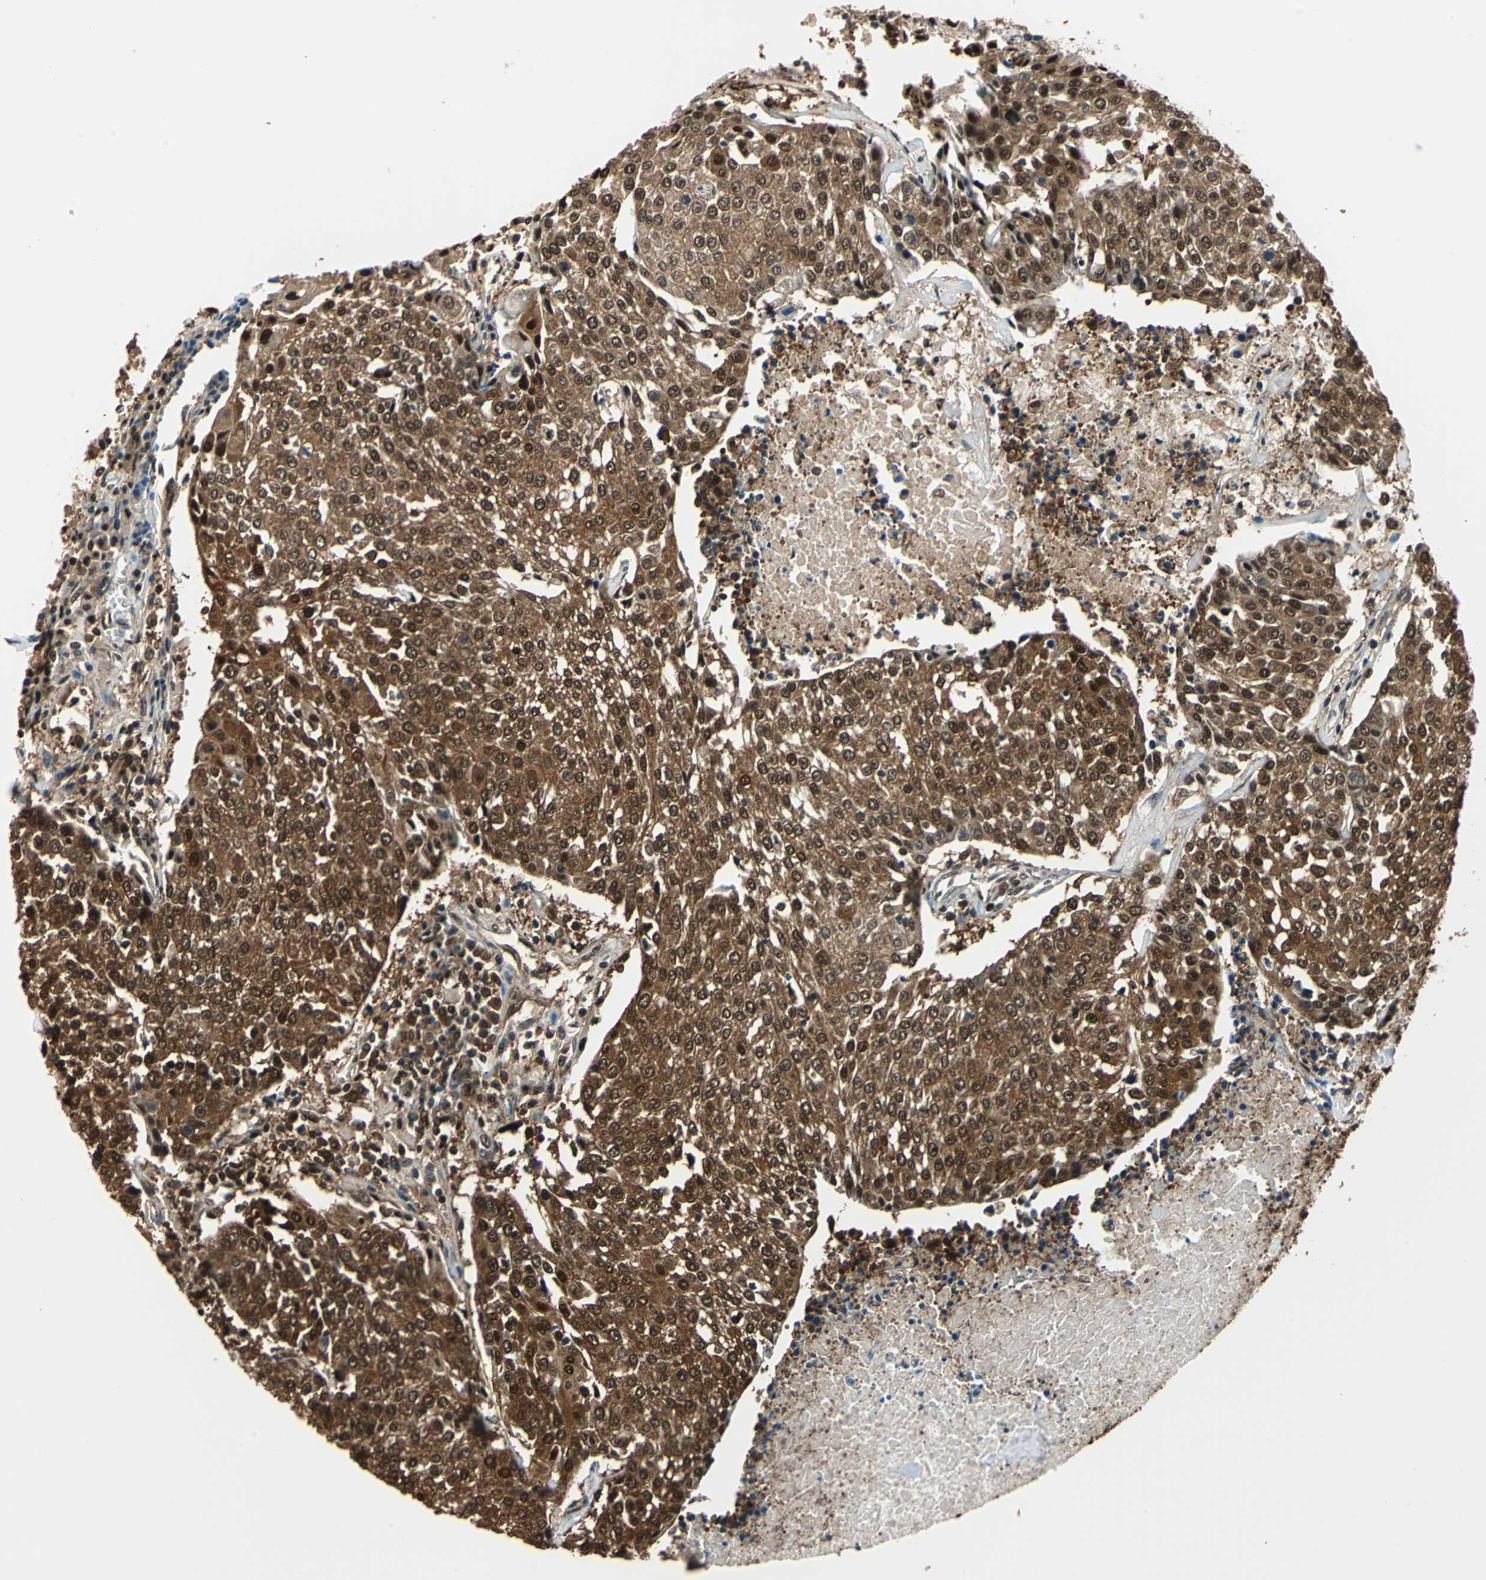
{"staining": {"intensity": "strong", "quantity": ">75%", "location": "cytoplasmic/membranous"}, "tissue": "urothelial cancer", "cell_type": "Tumor cells", "image_type": "cancer", "snomed": [{"axis": "morphology", "description": "Urothelial carcinoma, High grade"}, {"axis": "topography", "description": "Urinary bladder"}], "caption": "Strong cytoplasmic/membranous staining is seen in about >75% of tumor cells in urothelial cancer. (brown staining indicates protein expression, while blue staining denotes nuclei).", "gene": "PSME1", "patient": {"sex": "female", "age": 85}}